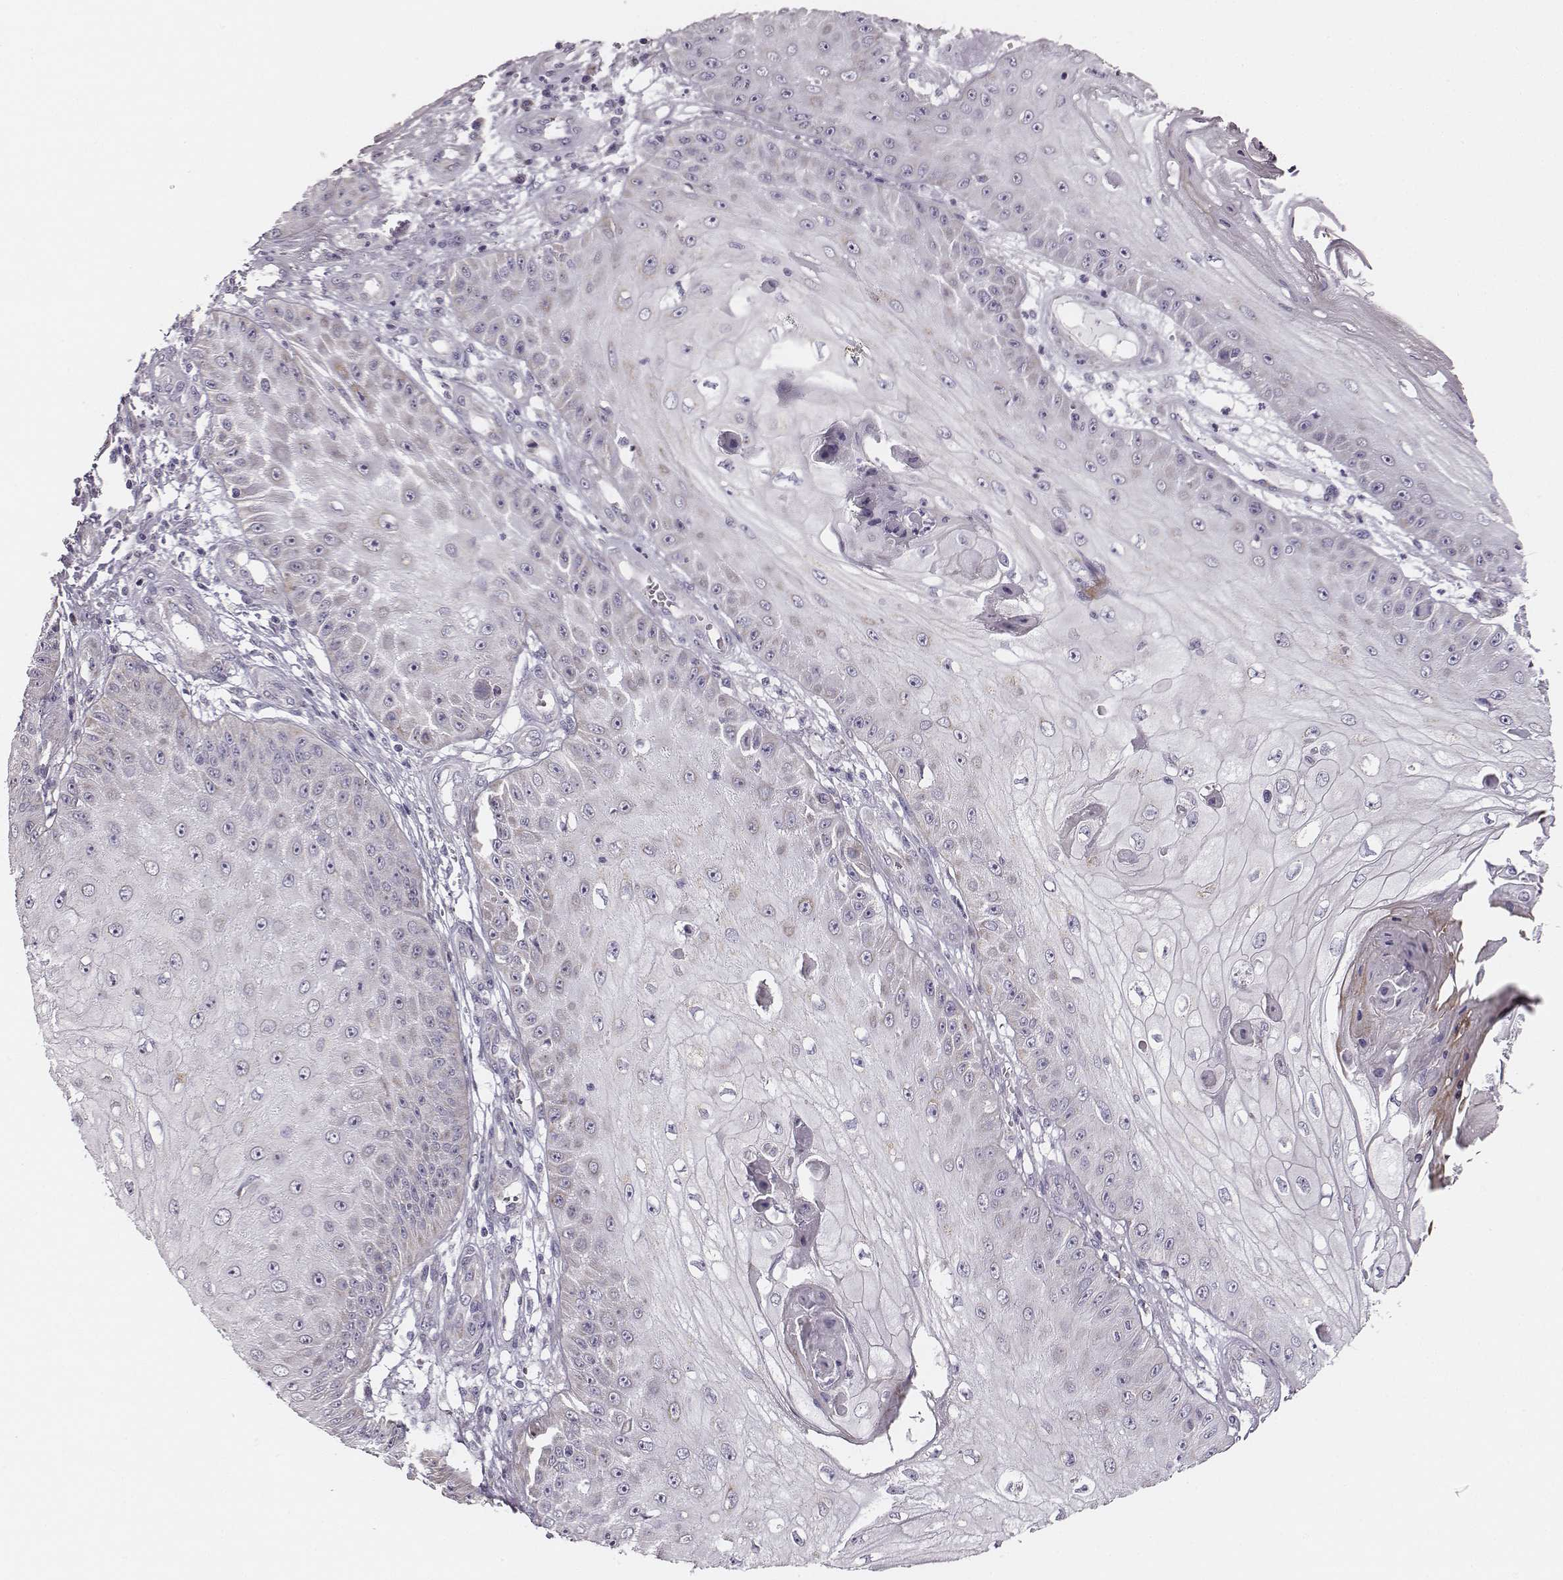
{"staining": {"intensity": "negative", "quantity": "none", "location": "none"}, "tissue": "skin cancer", "cell_type": "Tumor cells", "image_type": "cancer", "snomed": [{"axis": "morphology", "description": "Squamous cell carcinoma, NOS"}, {"axis": "topography", "description": "Skin"}], "caption": "Immunohistochemistry (IHC) photomicrograph of human squamous cell carcinoma (skin) stained for a protein (brown), which reveals no expression in tumor cells.", "gene": "UBL4B", "patient": {"sex": "male", "age": 70}}